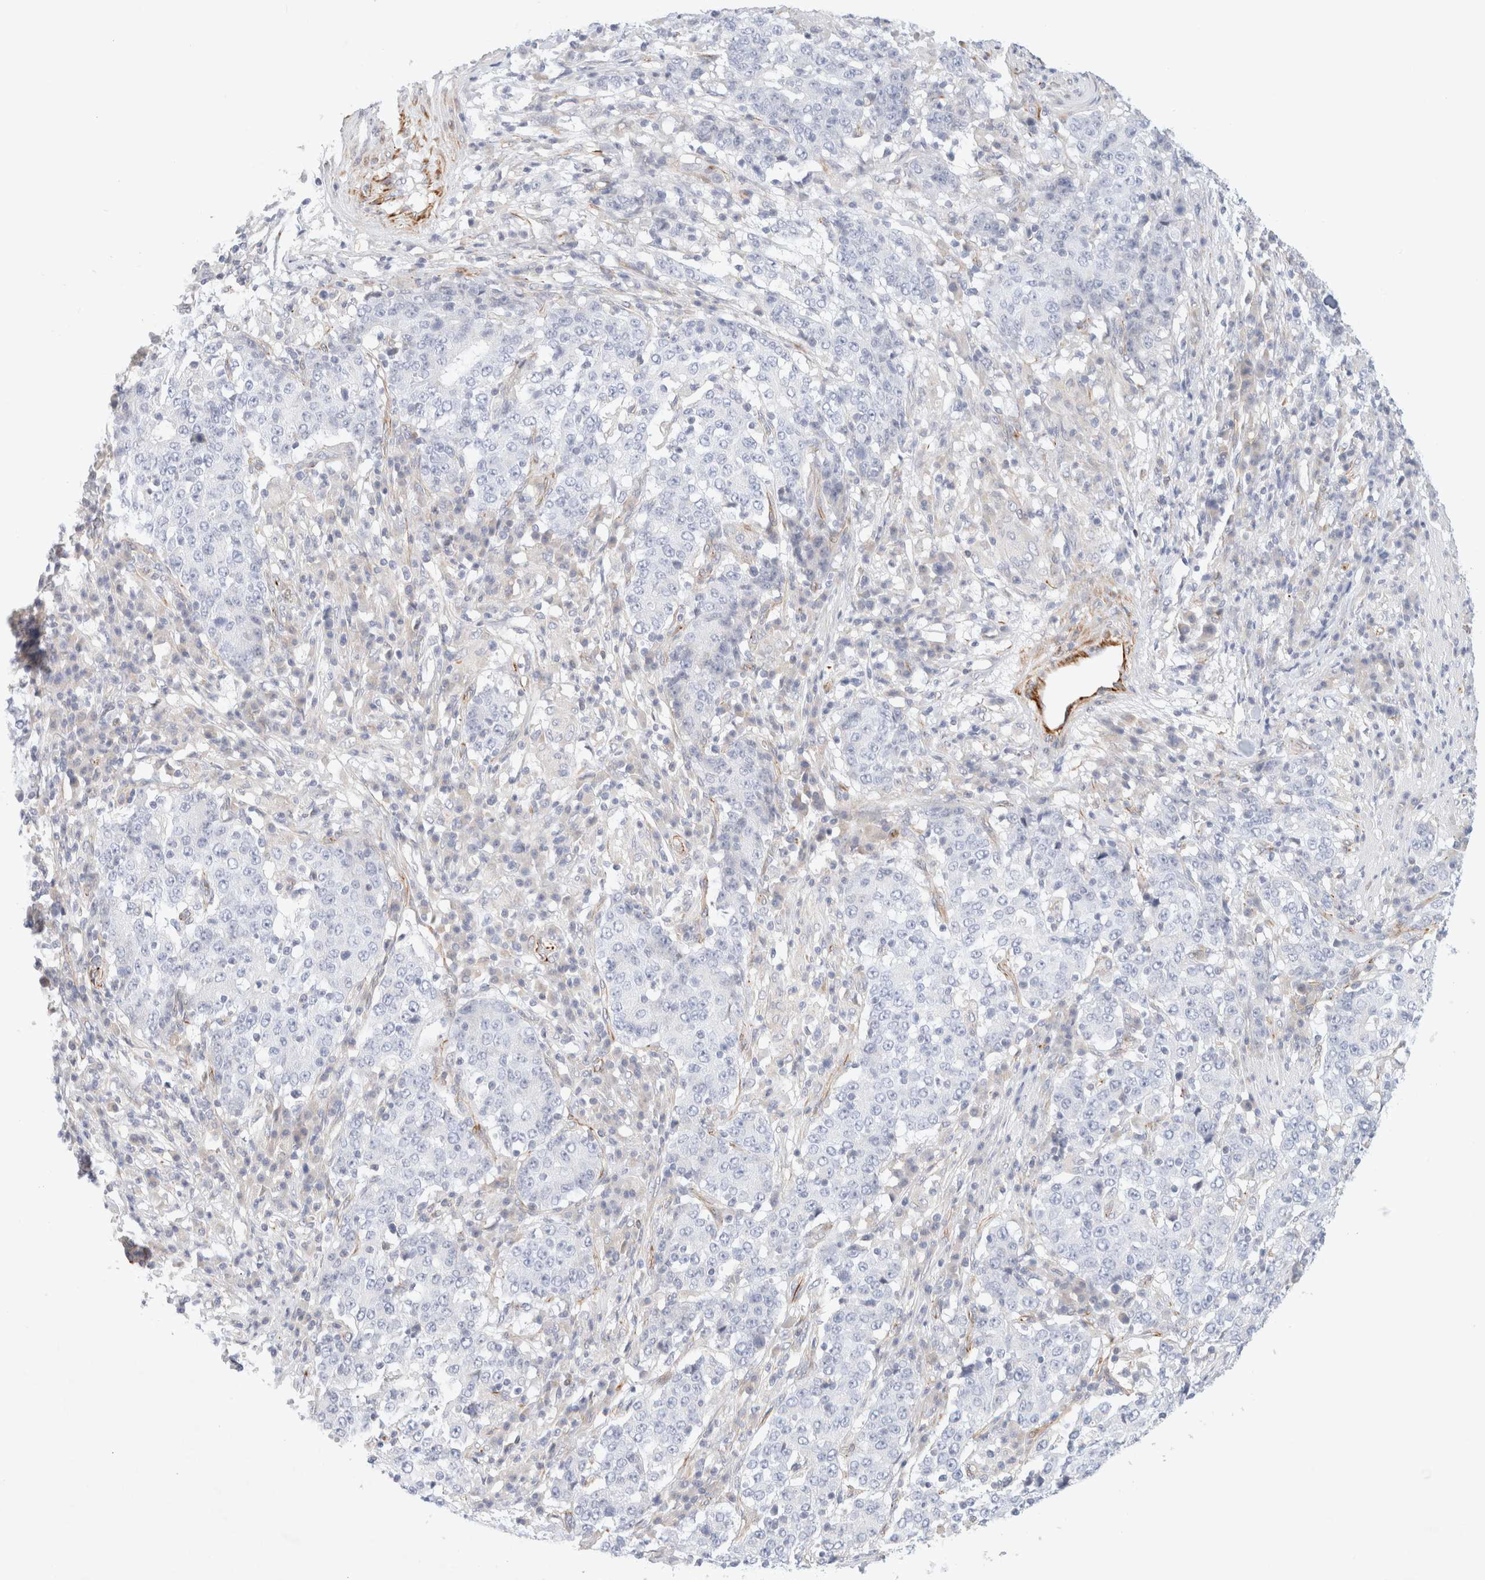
{"staining": {"intensity": "negative", "quantity": "none", "location": "none"}, "tissue": "stomach cancer", "cell_type": "Tumor cells", "image_type": "cancer", "snomed": [{"axis": "morphology", "description": "Adenocarcinoma, NOS"}, {"axis": "topography", "description": "Stomach"}], "caption": "The immunohistochemistry photomicrograph has no significant expression in tumor cells of stomach cancer (adenocarcinoma) tissue.", "gene": "SLC25A48", "patient": {"sex": "male", "age": 59}}